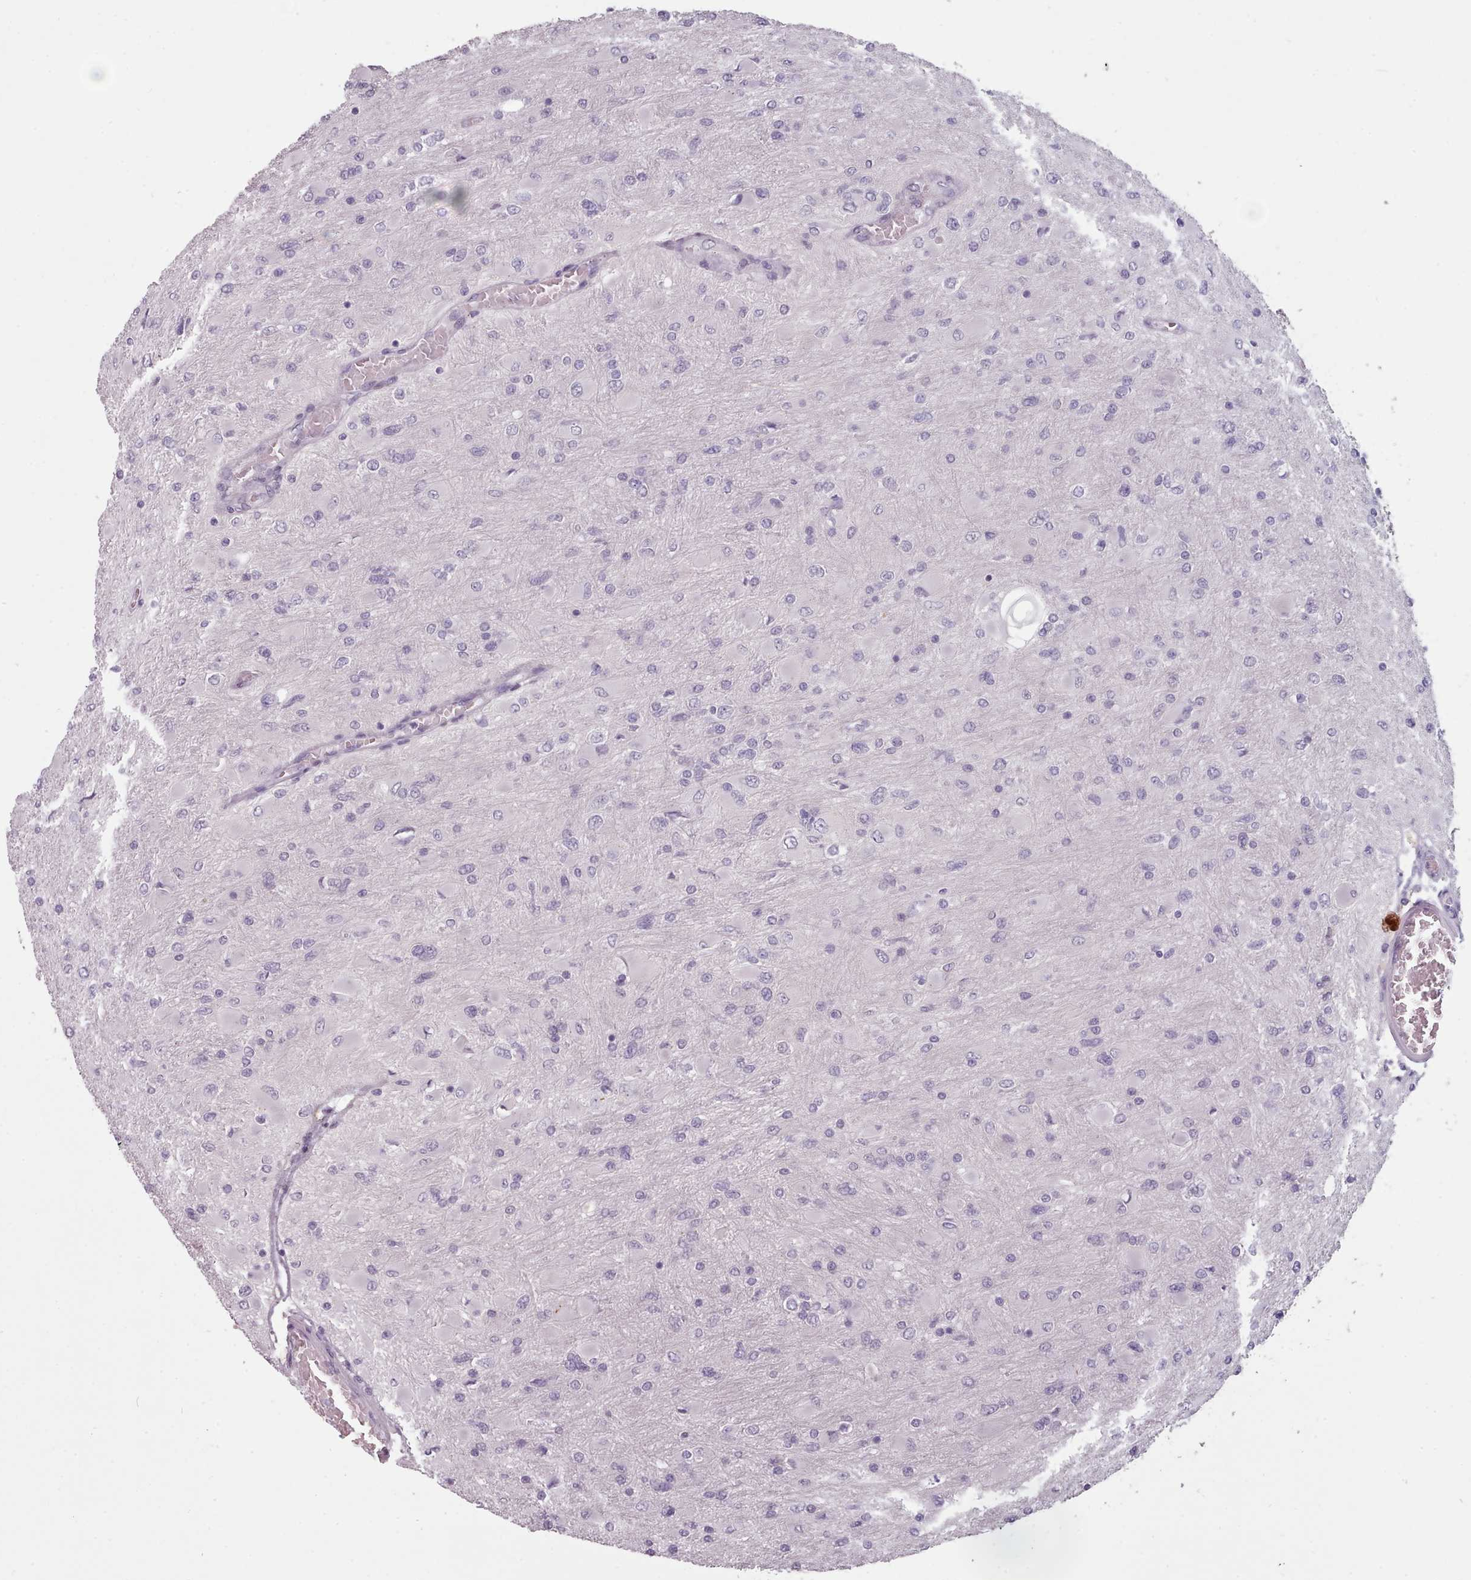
{"staining": {"intensity": "negative", "quantity": "none", "location": "none"}, "tissue": "glioma", "cell_type": "Tumor cells", "image_type": "cancer", "snomed": [{"axis": "morphology", "description": "Glioma, malignant, High grade"}, {"axis": "topography", "description": "Cerebral cortex"}], "caption": "DAB immunohistochemical staining of human malignant glioma (high-grade) exhibits no significant staining in tumor cells. The staining was performed using DAB (3,3'-diaminobenzidine) to visualize the protein expression in brown, while the nuclei were stained in blue with hematoxylin (Magnification: 20x).", "gene": "PBX4", "patient": {"sex": "female", "age": 36}}